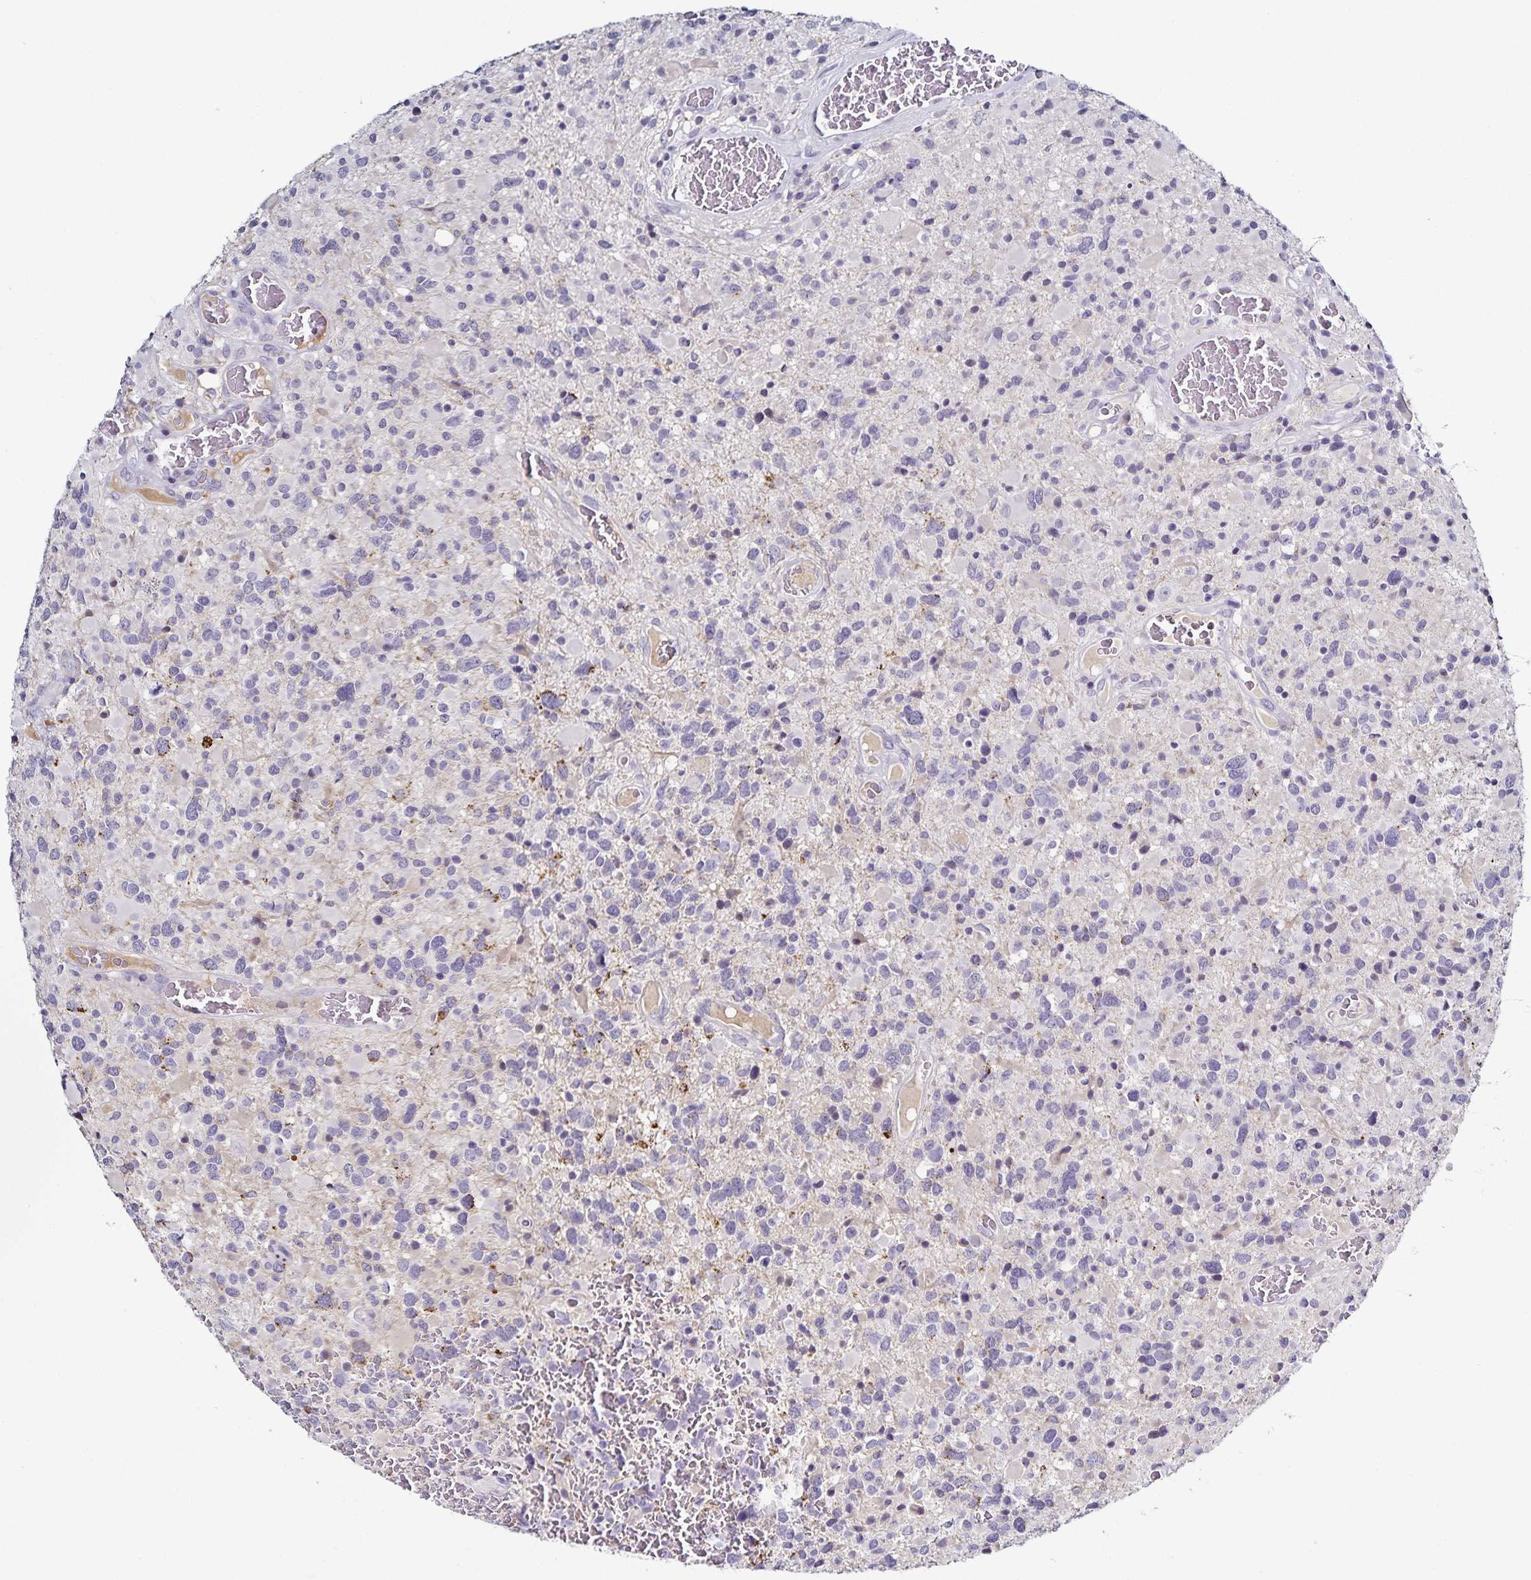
{"staining": {"intensity": "negative", "quantity": "none", "location": "none"}, "tissue": "glioma", "cell_type": "Tumor cells", "image_type": "cancer", "snomed": [{"axis": "morphology", "description": "Glioma, malignant, High grade"}, {"axis": "topography", "description": "Brain"}], "caption": "Tumor cells are negative for protein expression in human glioma.", "gene": "TTR", "patient": {"sex": "female", "age": 40}}